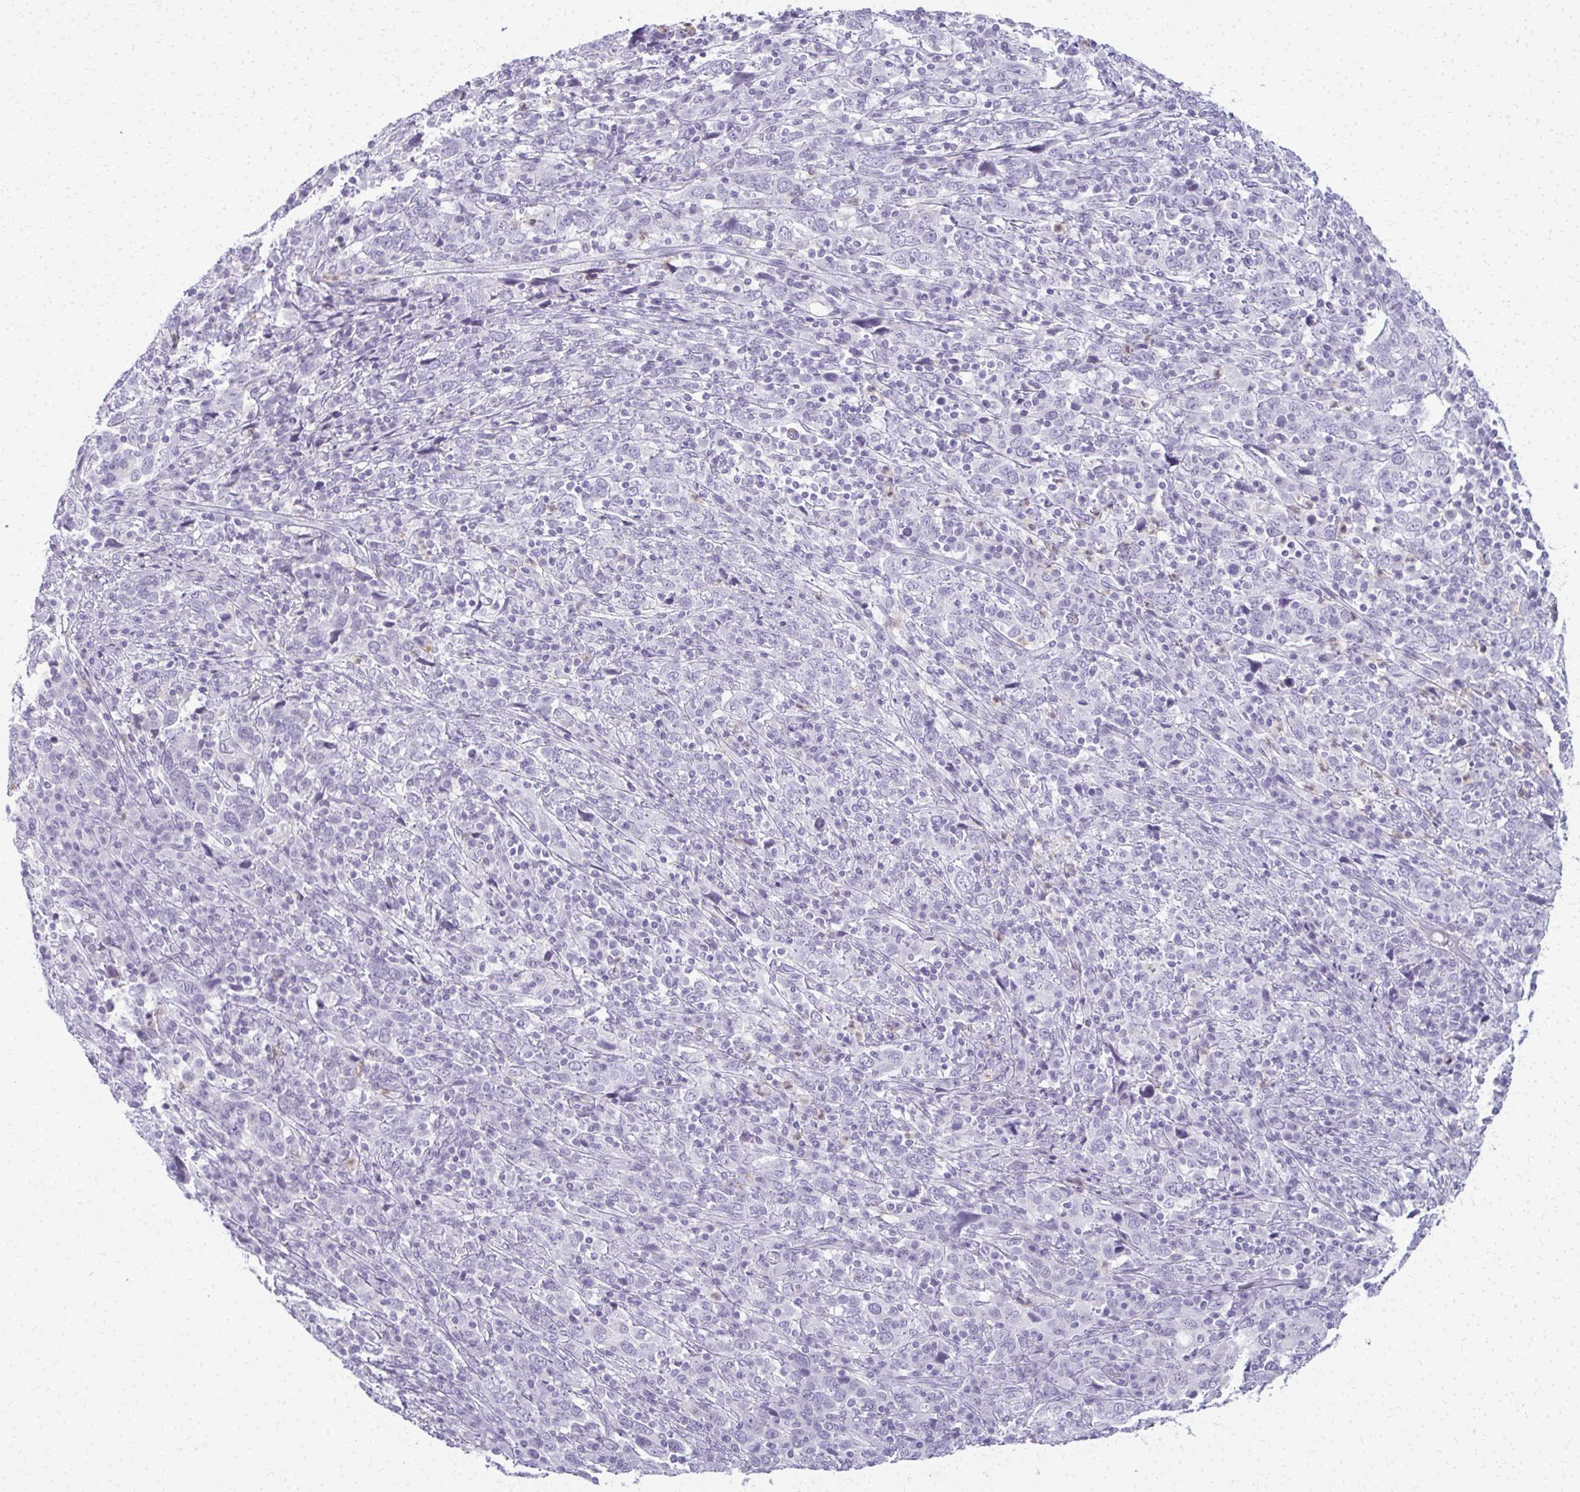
{"staining": {"intensity": "negative", "quantity": "none", "location": "none"}, "tissue": "cervical cancer", "cell_type": "Tumor cells", "image_type": "cancer", "snomed": [{"axis": "morphology", "description": "Squamous cell carcinoma, NOS"}, {"axis": "topography", "description": "Cervix"}], "caption": "High magnification brightfield microscopy of cervical squamous cell carcinoma stained with DAB (3,3'-diaminobenzidine) (brown) and counterstained with hematoxylin (blue): tumor cells show no significant expression.", "gene": "CA3", "patient": {"sex": "female", "age": 46}}